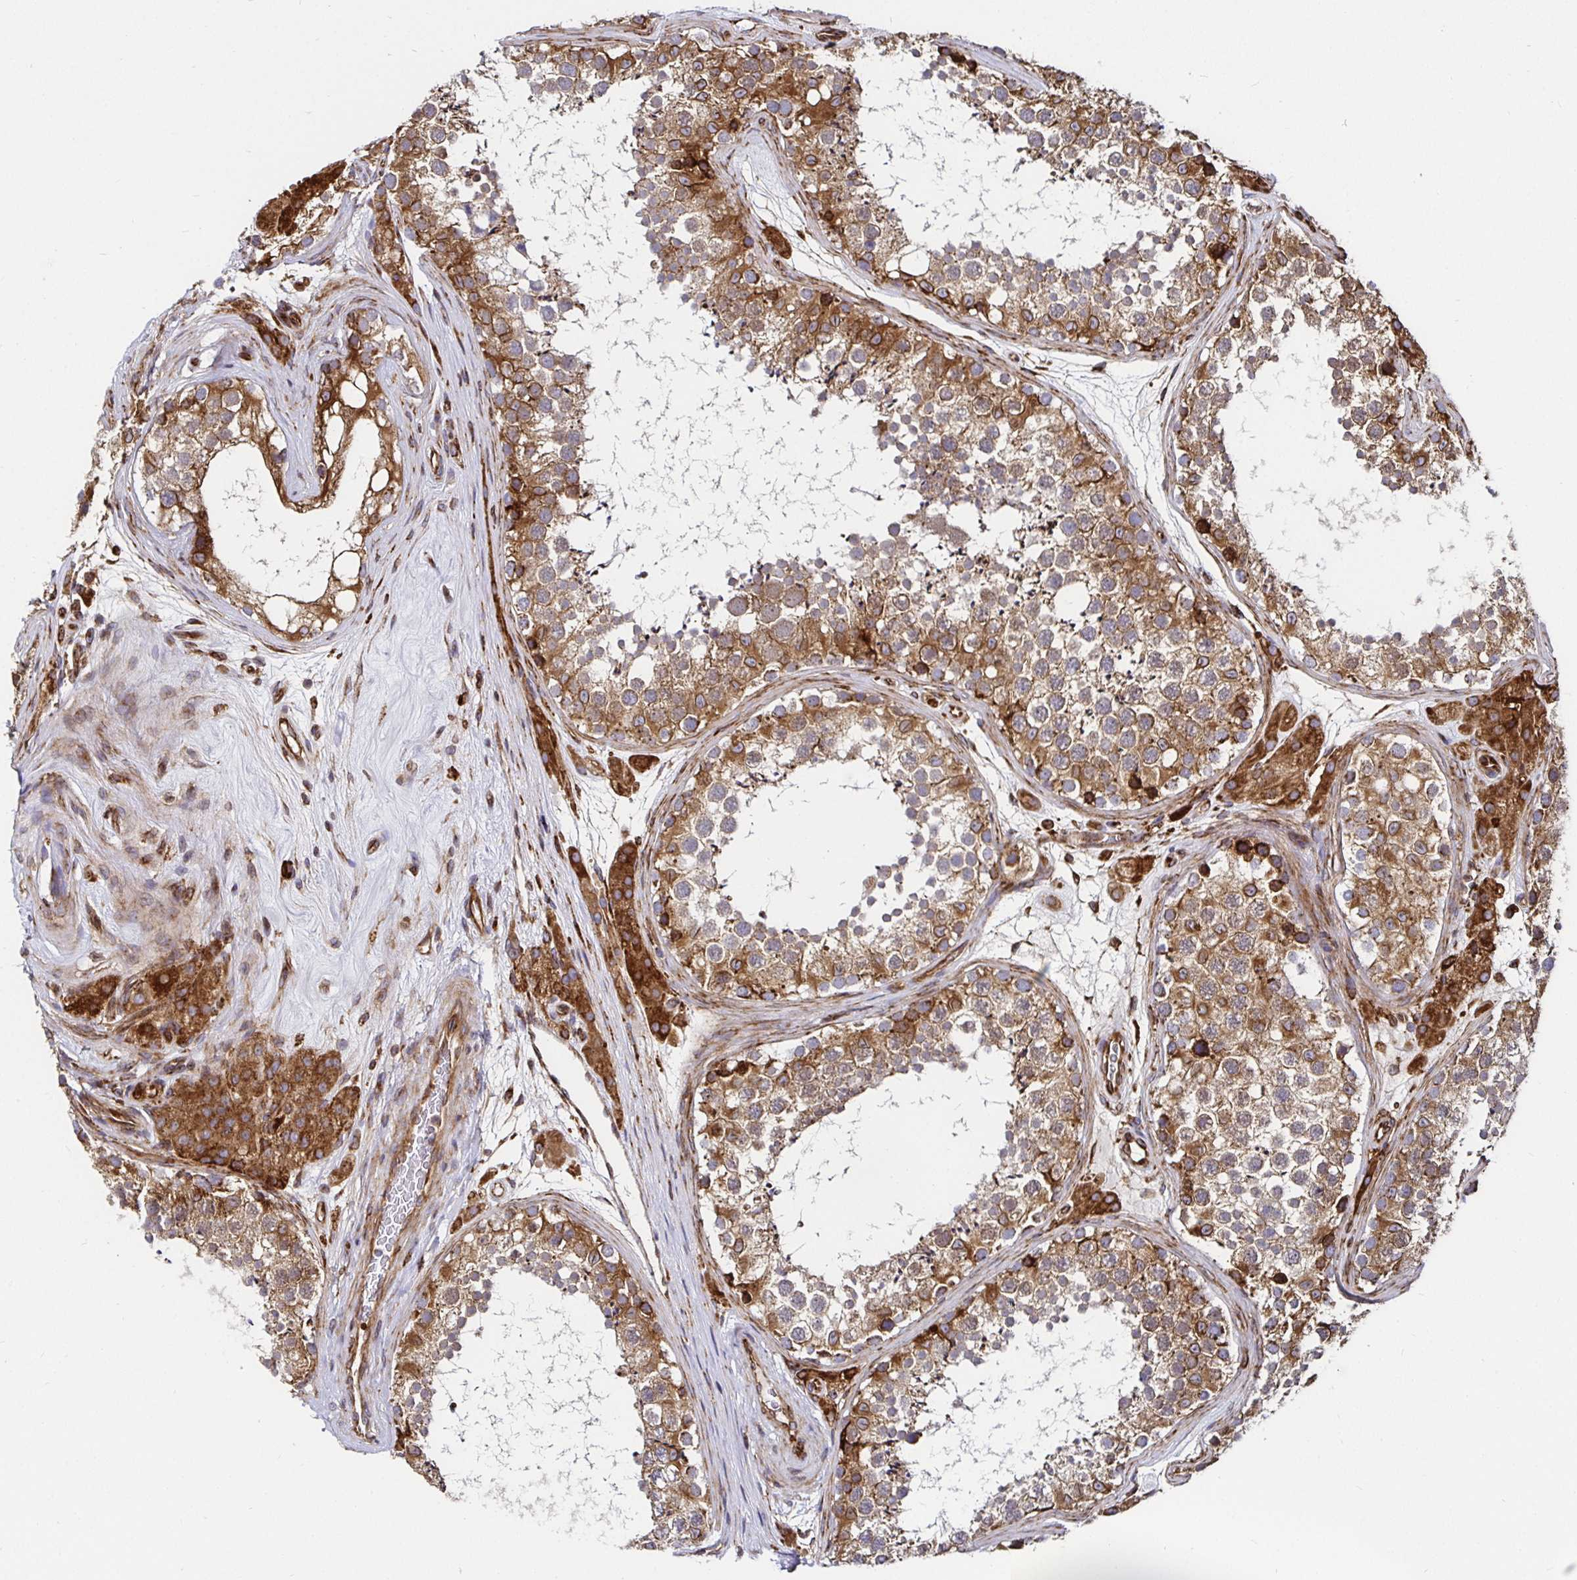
{"staining": {"intensity": "moderate", "quantity": ">75%", "location": "cytoplasmic/membranous"}, "tissue": "testis", "cell_type": "Cells in seminiferous ducts", "image_type": "normal", "snomed": [{"axis": "morphology", "description": "Normal tissue, NOS"}, {"axis": "topography", "description": "Testis"}], "caption": "This histopathology image exhibits benign testis stained with immunohistochemistry (IHC) to label a protein in brown. The cytoplasmic/membranous of cells in seminiferous ducts show moderate positivity for the protein. Nuclei are counter-stained blue.", "gene": "SMYD3", "patient": {"sex": "male", "age": 41}}